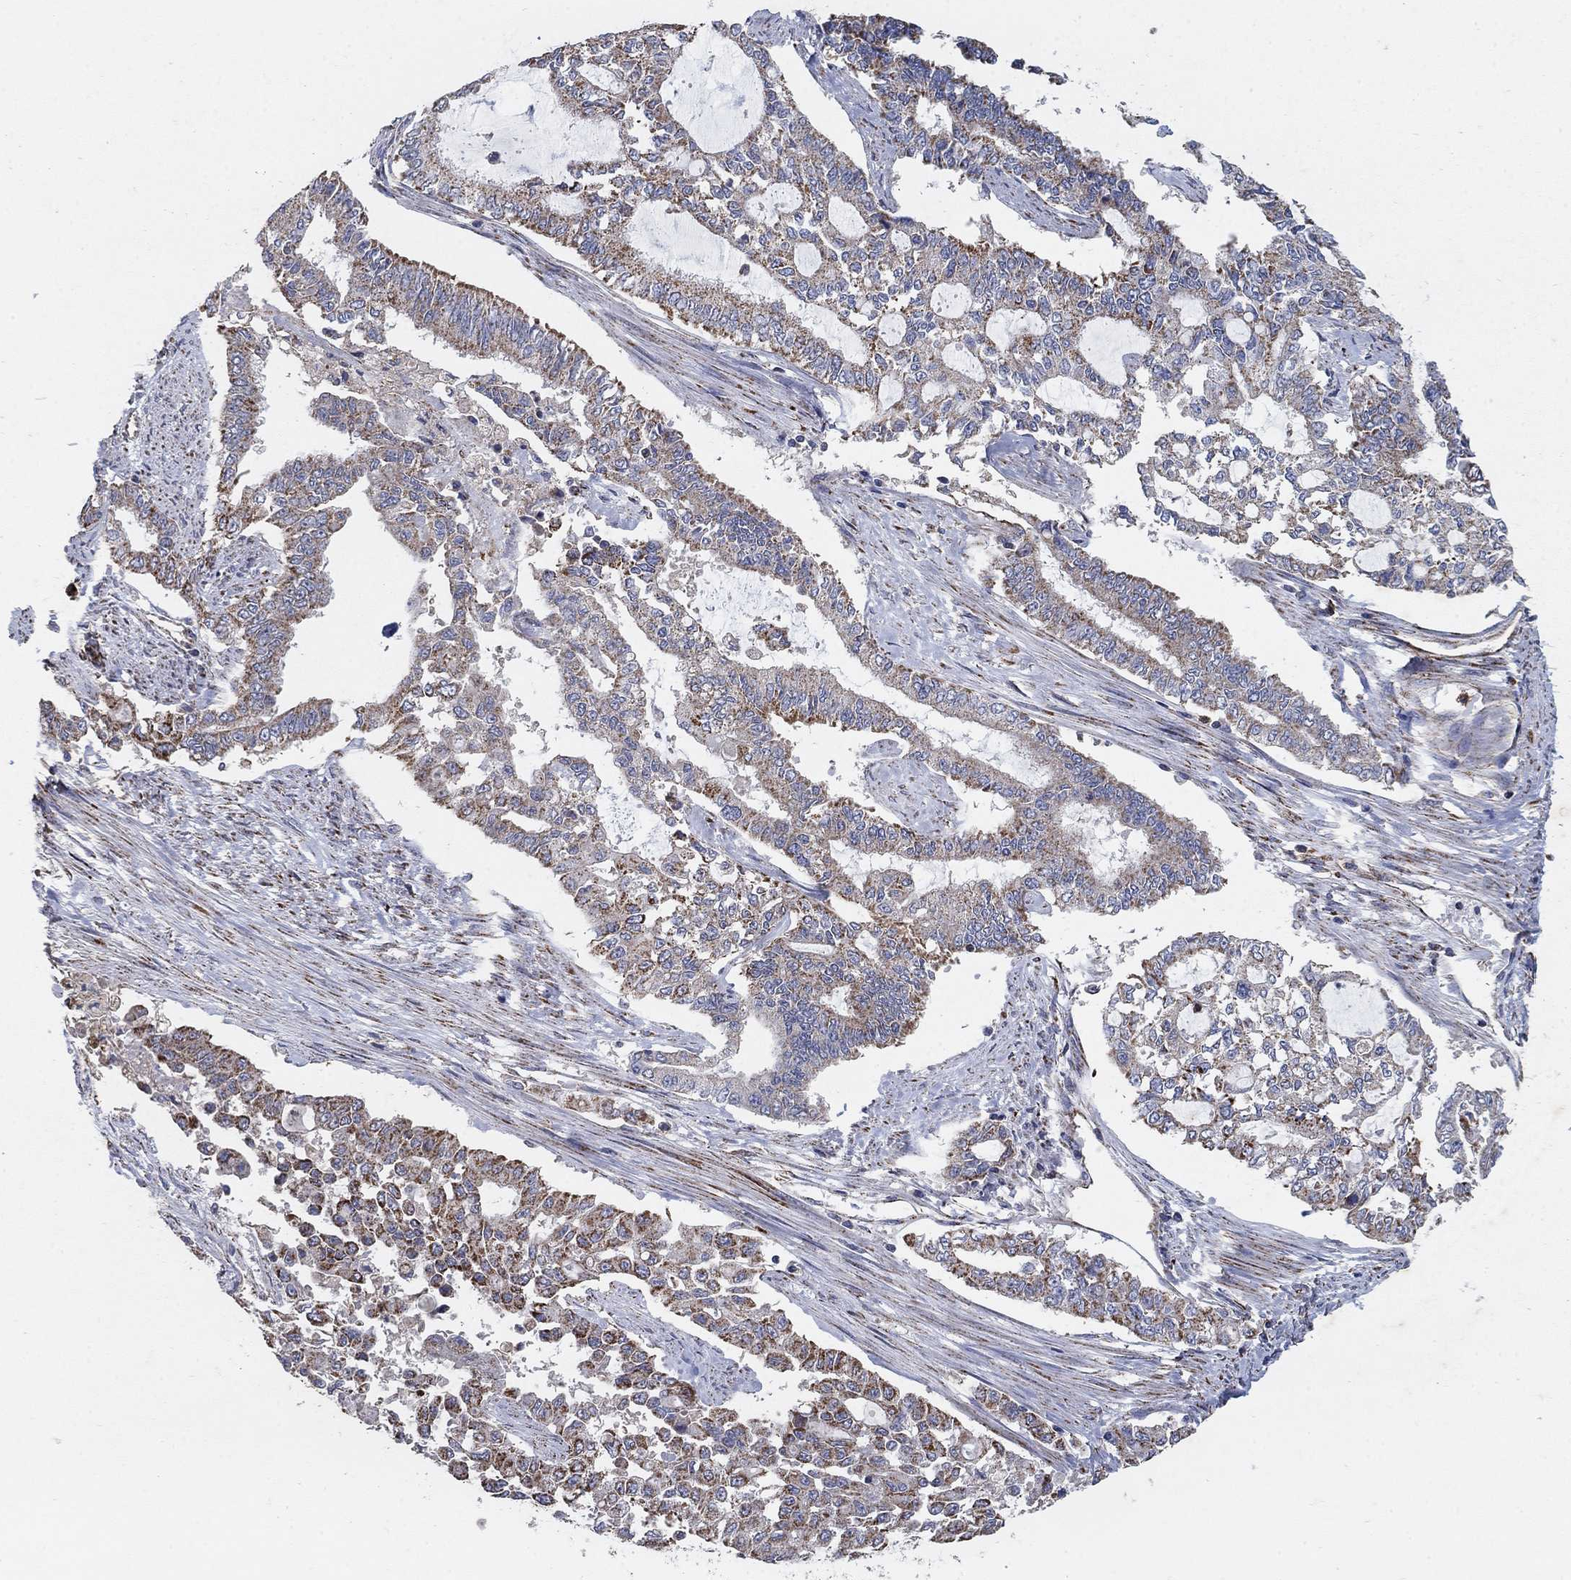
{"staining": {"intensity": "strong", "quantity": "<25%", "location": "cytoplasmic/membranous"}, "tissue": "endometrial cancer", "cell_type": "Tumor cells", "image_type": "cancer", "snomed": [{"axis": "morphology", "description": "Adenocarcinoma, NOS"}, {"axis": "topography", "description": "Uterus"}], "caption": "IHC (DAB (3,3'-diaminobenzidine)) staining of endometrial cancer (adenocarcinoma) reveals strong cytoplasmic/membranous protein positivity in approximately <25% of tumor cells.", "gene": "PNPLA2", "patient": {"sex": "female", "age": 59}}